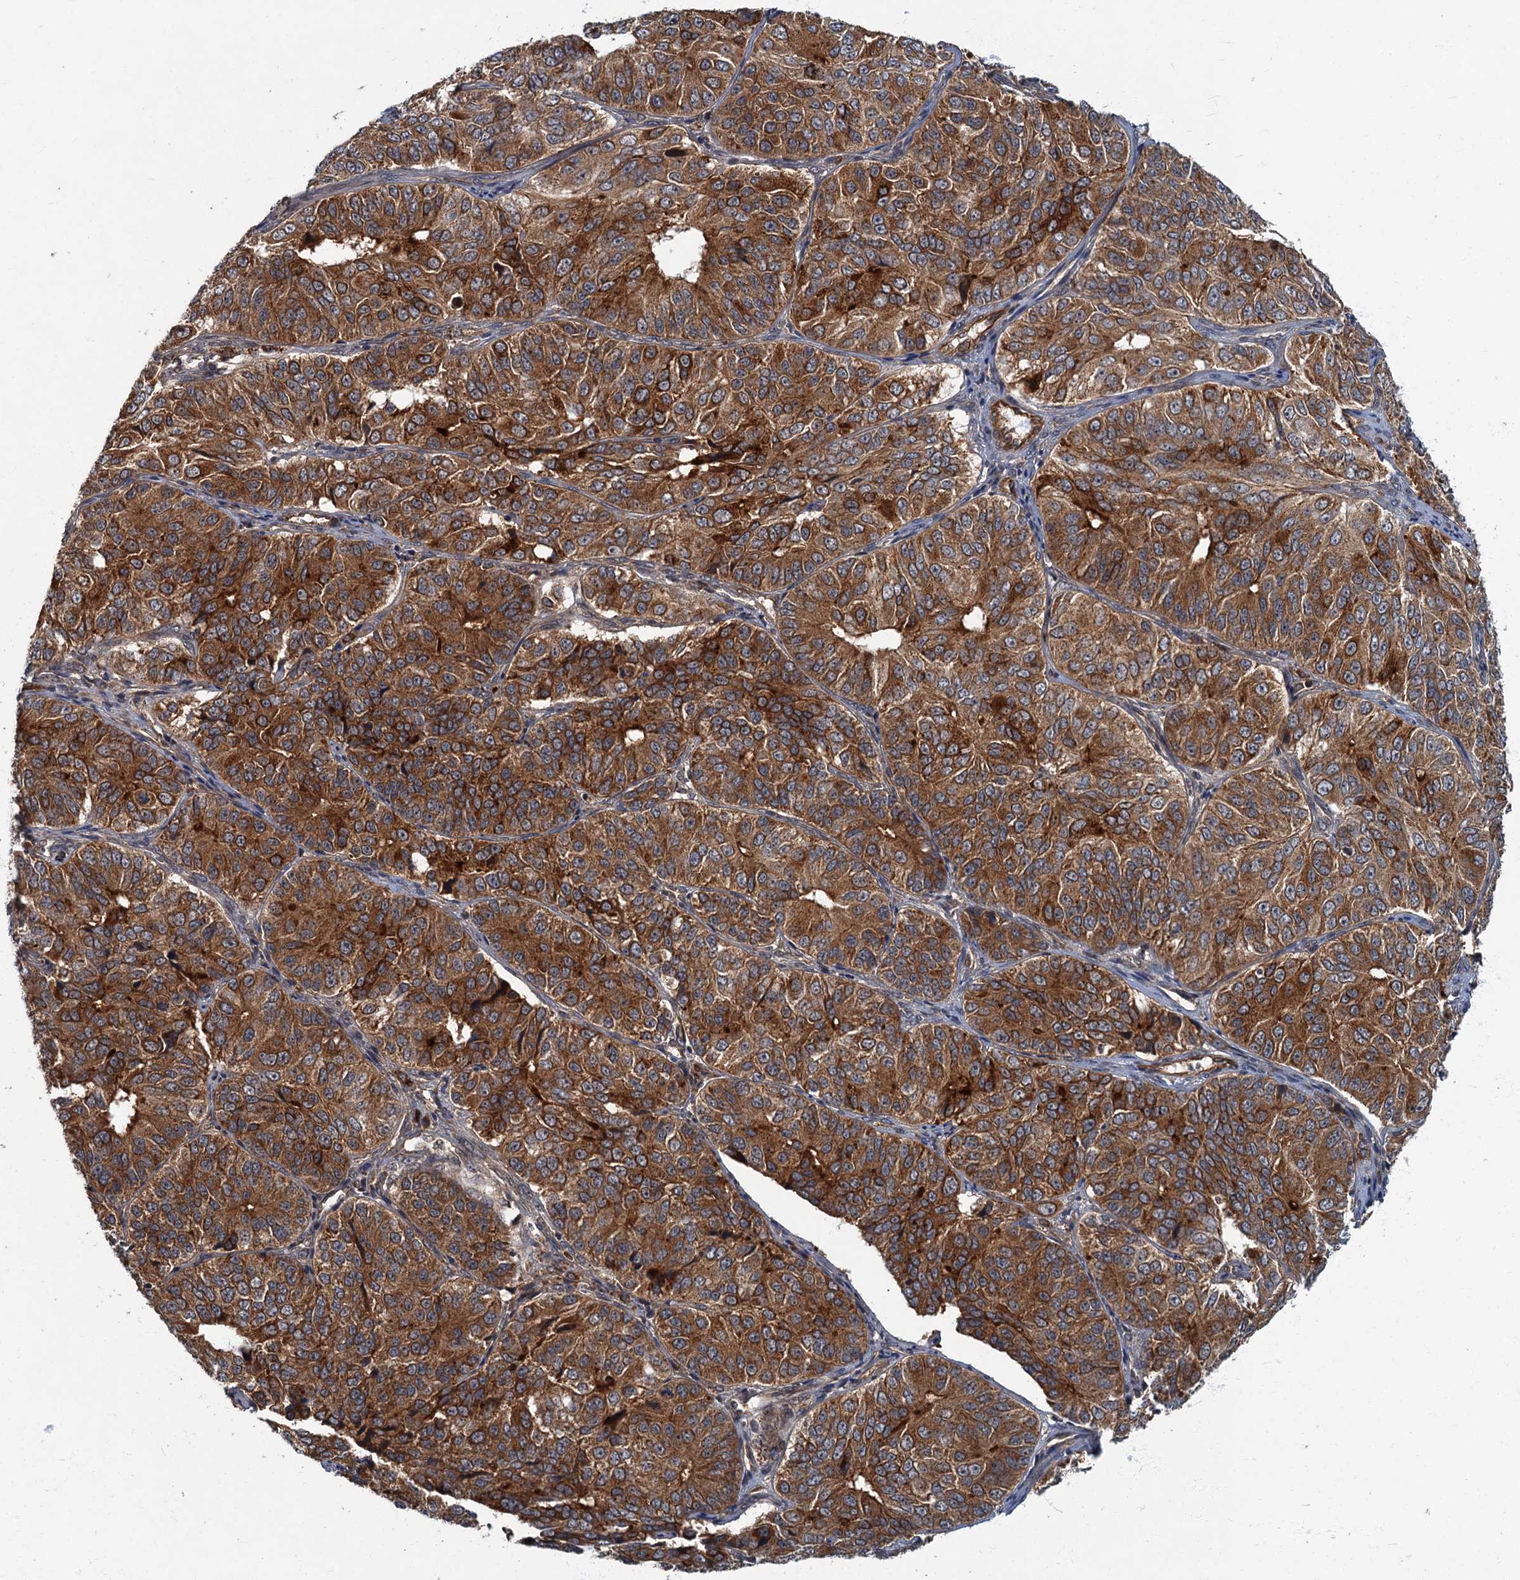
{"staining": {"intensity": "strong", "quantity": ">75%", "location": "cytoplasmic/membranous"}, "tissue": "ovarian cancer", "cell_type": "Tumor cells", "image_type": "cancer", "snomed": [{"axis": "morphology", "description": "Carcinoma, endometroid"}, {"axis": "topography", "description": "Ovary"}], "caption": "Immunohistochemical staining of ovarian endometroid carcinoma exhibits high levels of strong cytoplasmic/membranous positivity in about >75% of tumor cells. (DAB (3,3'-diaminobenzidine) IHC, brown staining for protein, blue staining for nuclei).", "gene": "SLC11A2", "patient": {"sex": "female", "age": 51}}